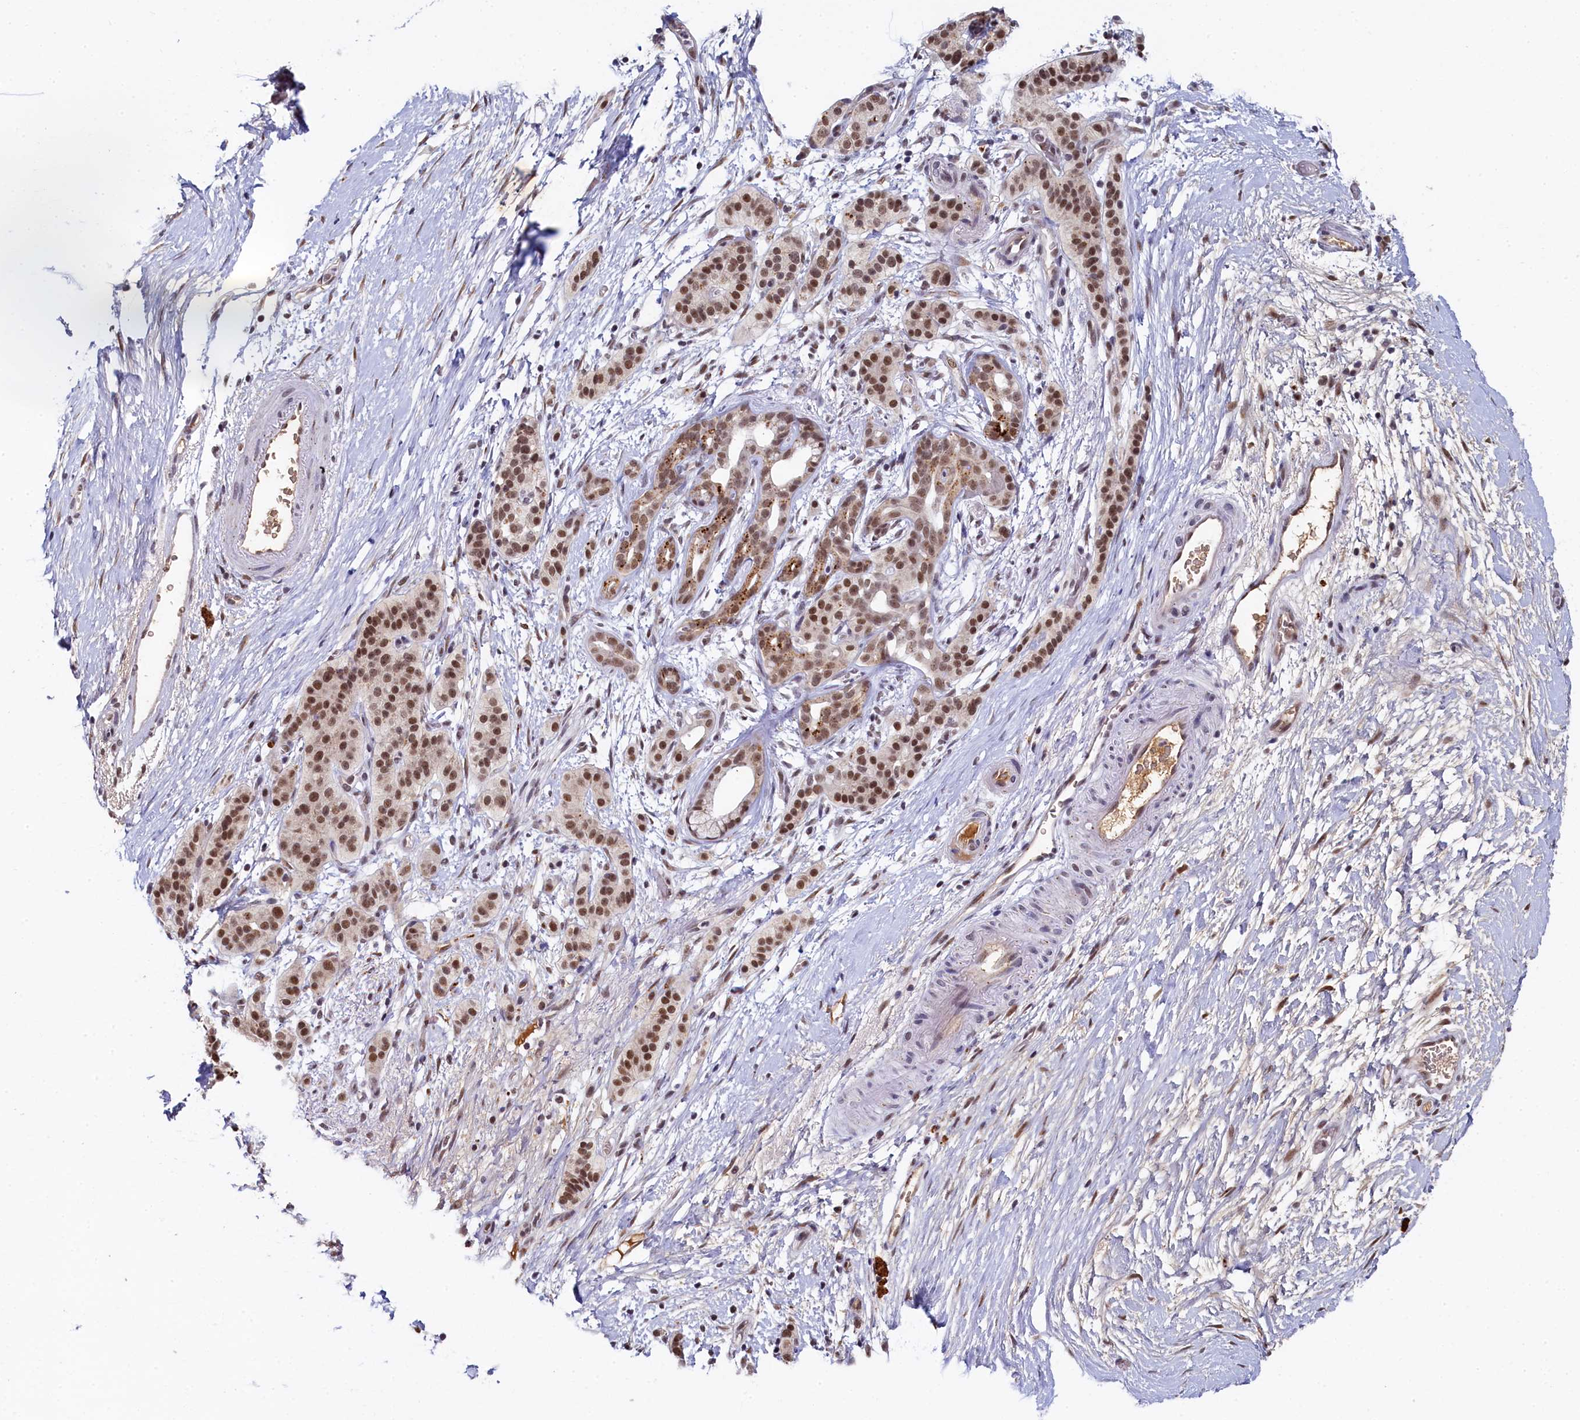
{"staining": {"intensity": "moderate", "quantity": ">75%", "location": "nuclear"}, "tissue": "pancreatic cancer", "cell_type": "Tumor cells", "image_type": "cancer", "snomed": [{"axis": "morphology", "description": "Adenocarcinoma, NOS"}, {"axis": "topography", "description": "Pancreas"}], "caption": "Adenocarcinoma (pancreatic) stained with a protein marker shows moderate staining in tumor cells.", "gene": "INTS14", "patient": {"sex": "male", "age": 50}}